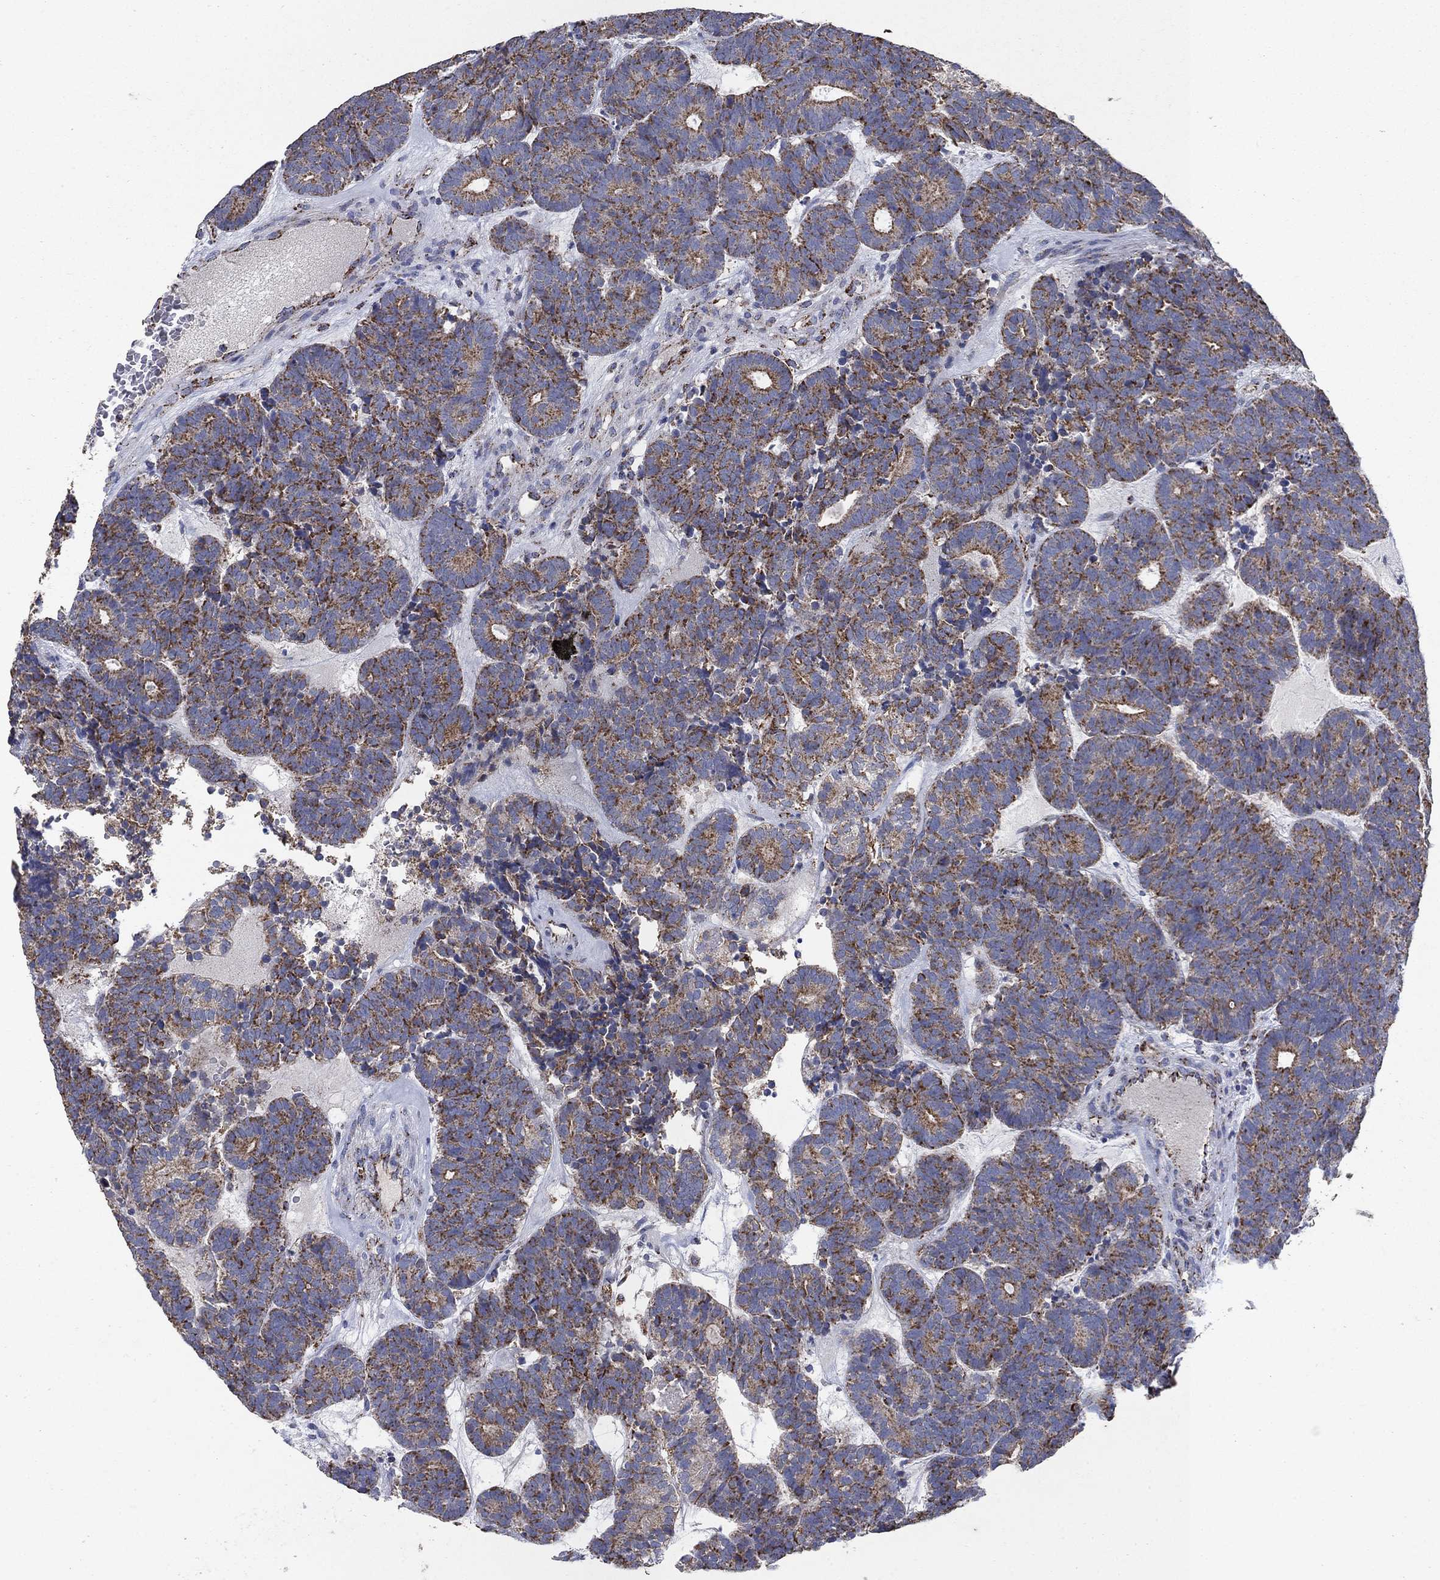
{"staining": {"intensity": "strong", "quantity": "25%-75%", "location": "cytoplasmic/membranous"}, "tissue": "head and neck cancer", "cell_type": "Tumor cells", "image_type": "cancer", "snomed": [{"axis": "morphology", "description": "Adenocarcinoma, NOS"}, {"axis": "topography", "description": "Head-Neck"}], "caption": "Adenocarcinoma (head and neck) stained for a protein (brown) demonstrates strong cytoplasmic/membranous positive staining in approximately 25%-75% of tumor cells.", "gene": "PNPLA2", "patient": {"sex": "female", "age": 81}}